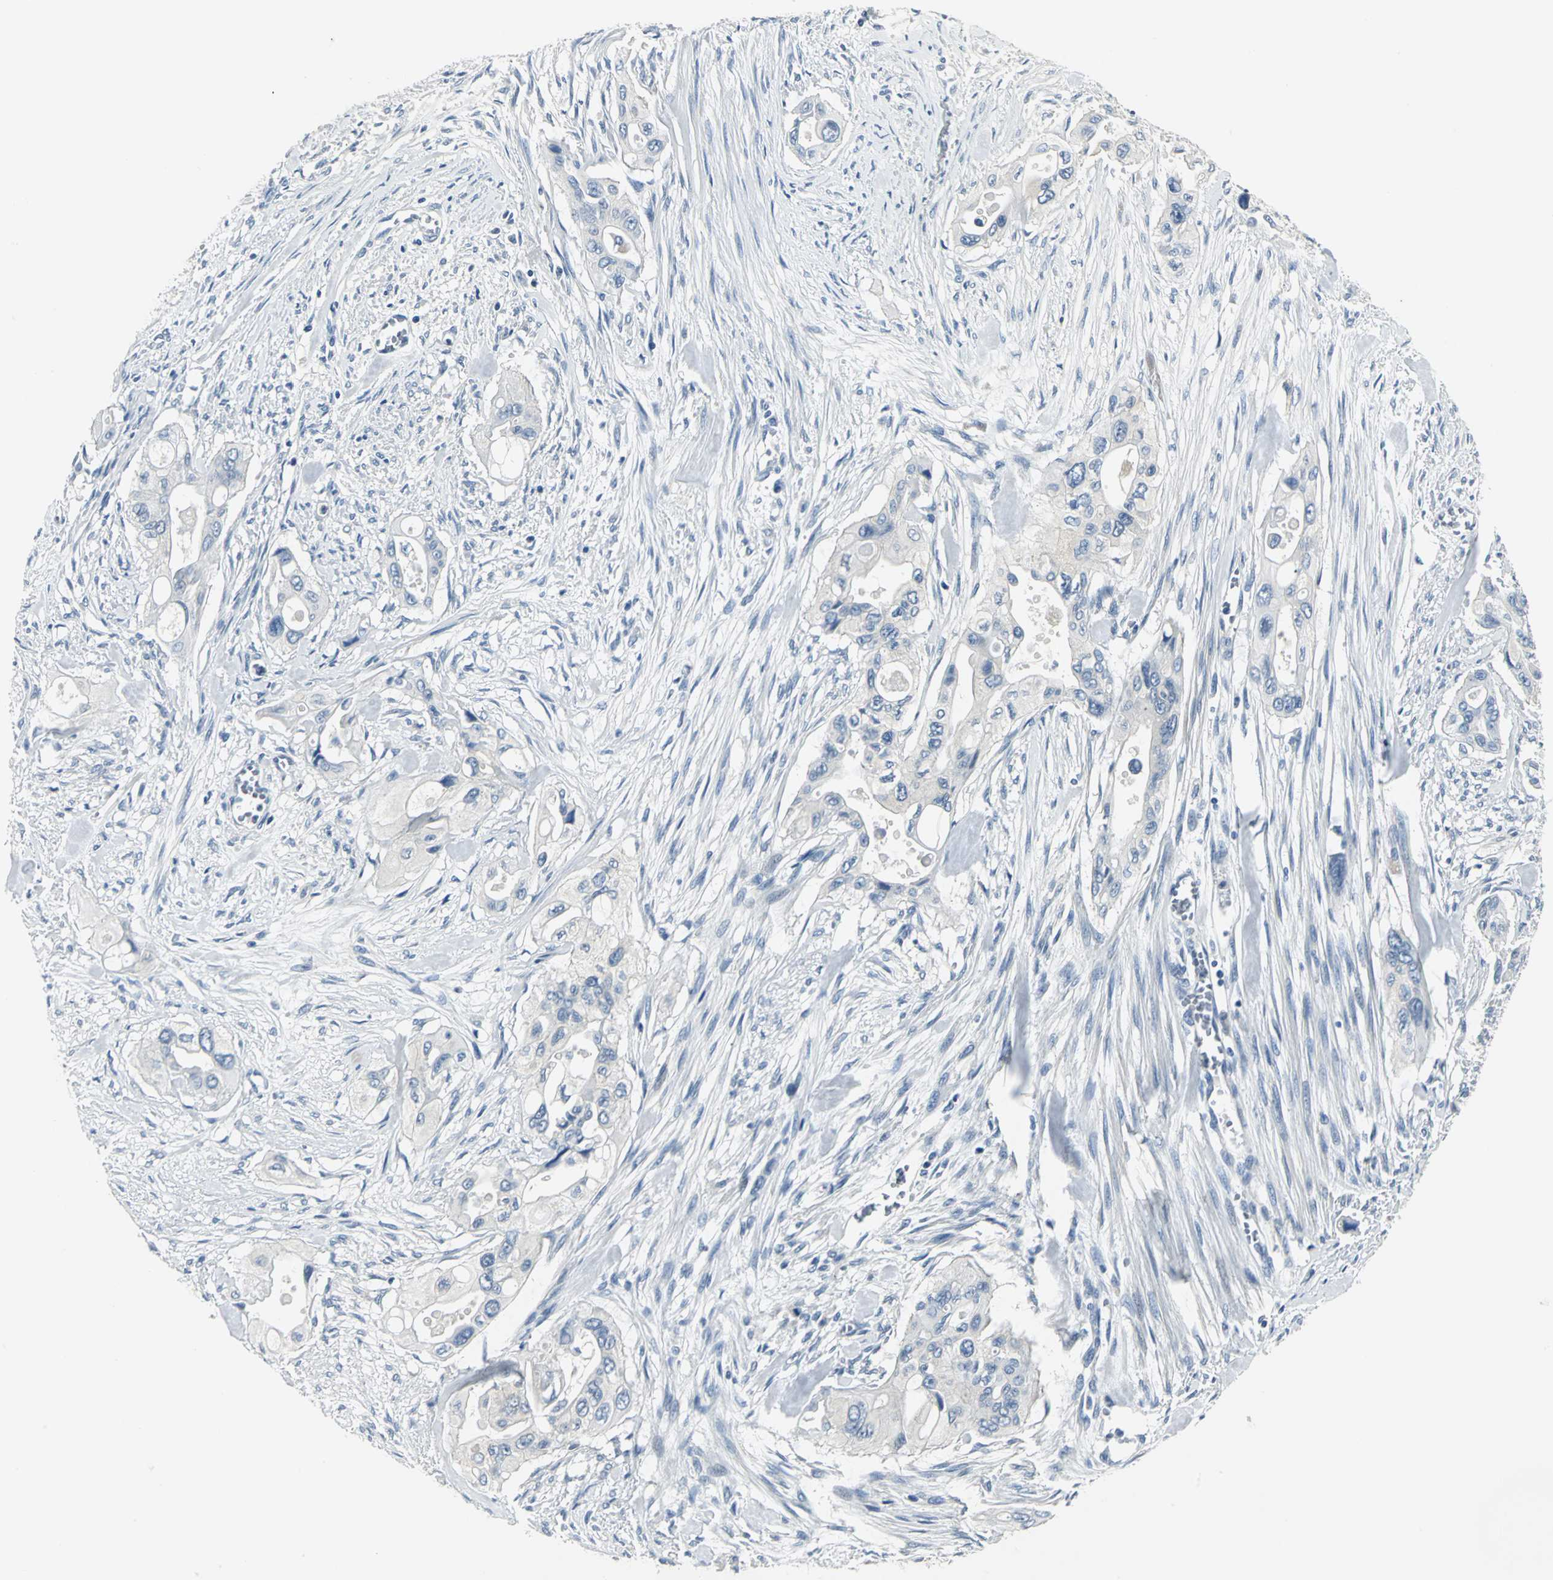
{"staining": {"intensity": "negative", "quantity": "none", "location": "none"}, "tissue": "pancreatic cancer", "cell_type": "Tumor cells", "image_type": "cancer", "snomed": [{"axis": "morphology", "description": "Adenocarcinoma, NOS"}, {"axis": "topography", "description": "Pancreas"}], "caption": "DAB immunohistochemical staining of adenocarcinoma (pancreatic) reveals no significant expression in tumor cells.", "gene": "RIPOR1", "patient": {"sex": "male", "age": 77}}